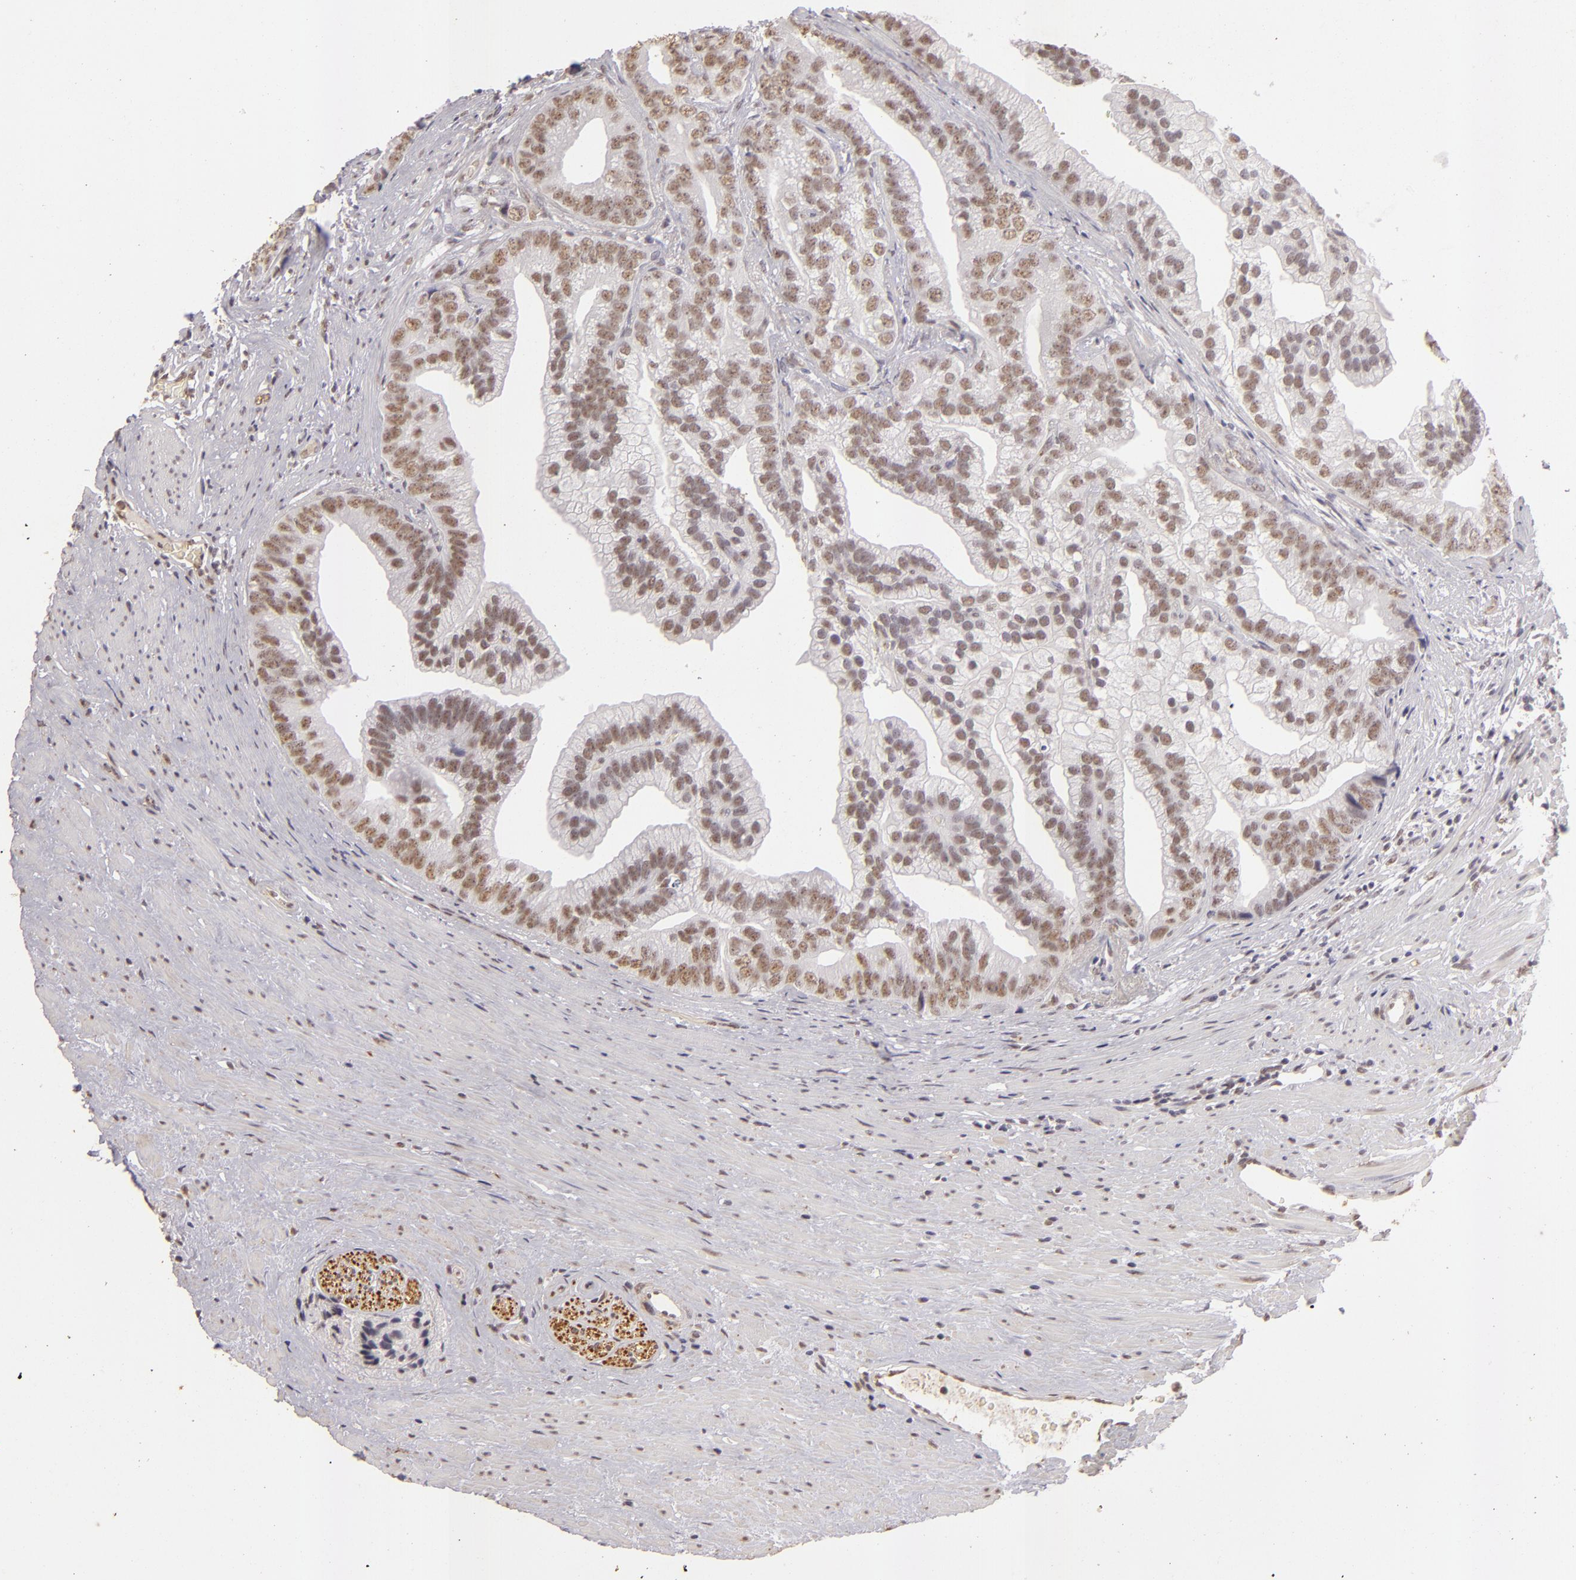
{"staining": {"intensity": "weak", "quantity": "25%-75%", "location": "nuclear"}, "tissue": "prostate cancer", "cell_type": "Tumor cells", "image_type": "cancer", "snomed": [{"axis": "morphology", "description": "Adenocarcinoma, Low grade"}, {"axis": "topography", "description": "Prostate"}], "caption": "Human prostate cancer (low-grade adenocarcinoma) stained for a protein (brown) reveals weak nuclear positive positivity in approximately 25%-75% of tumor cells.", "gene": "CBX3", "patient": {"sex": "male", "age": 71}}